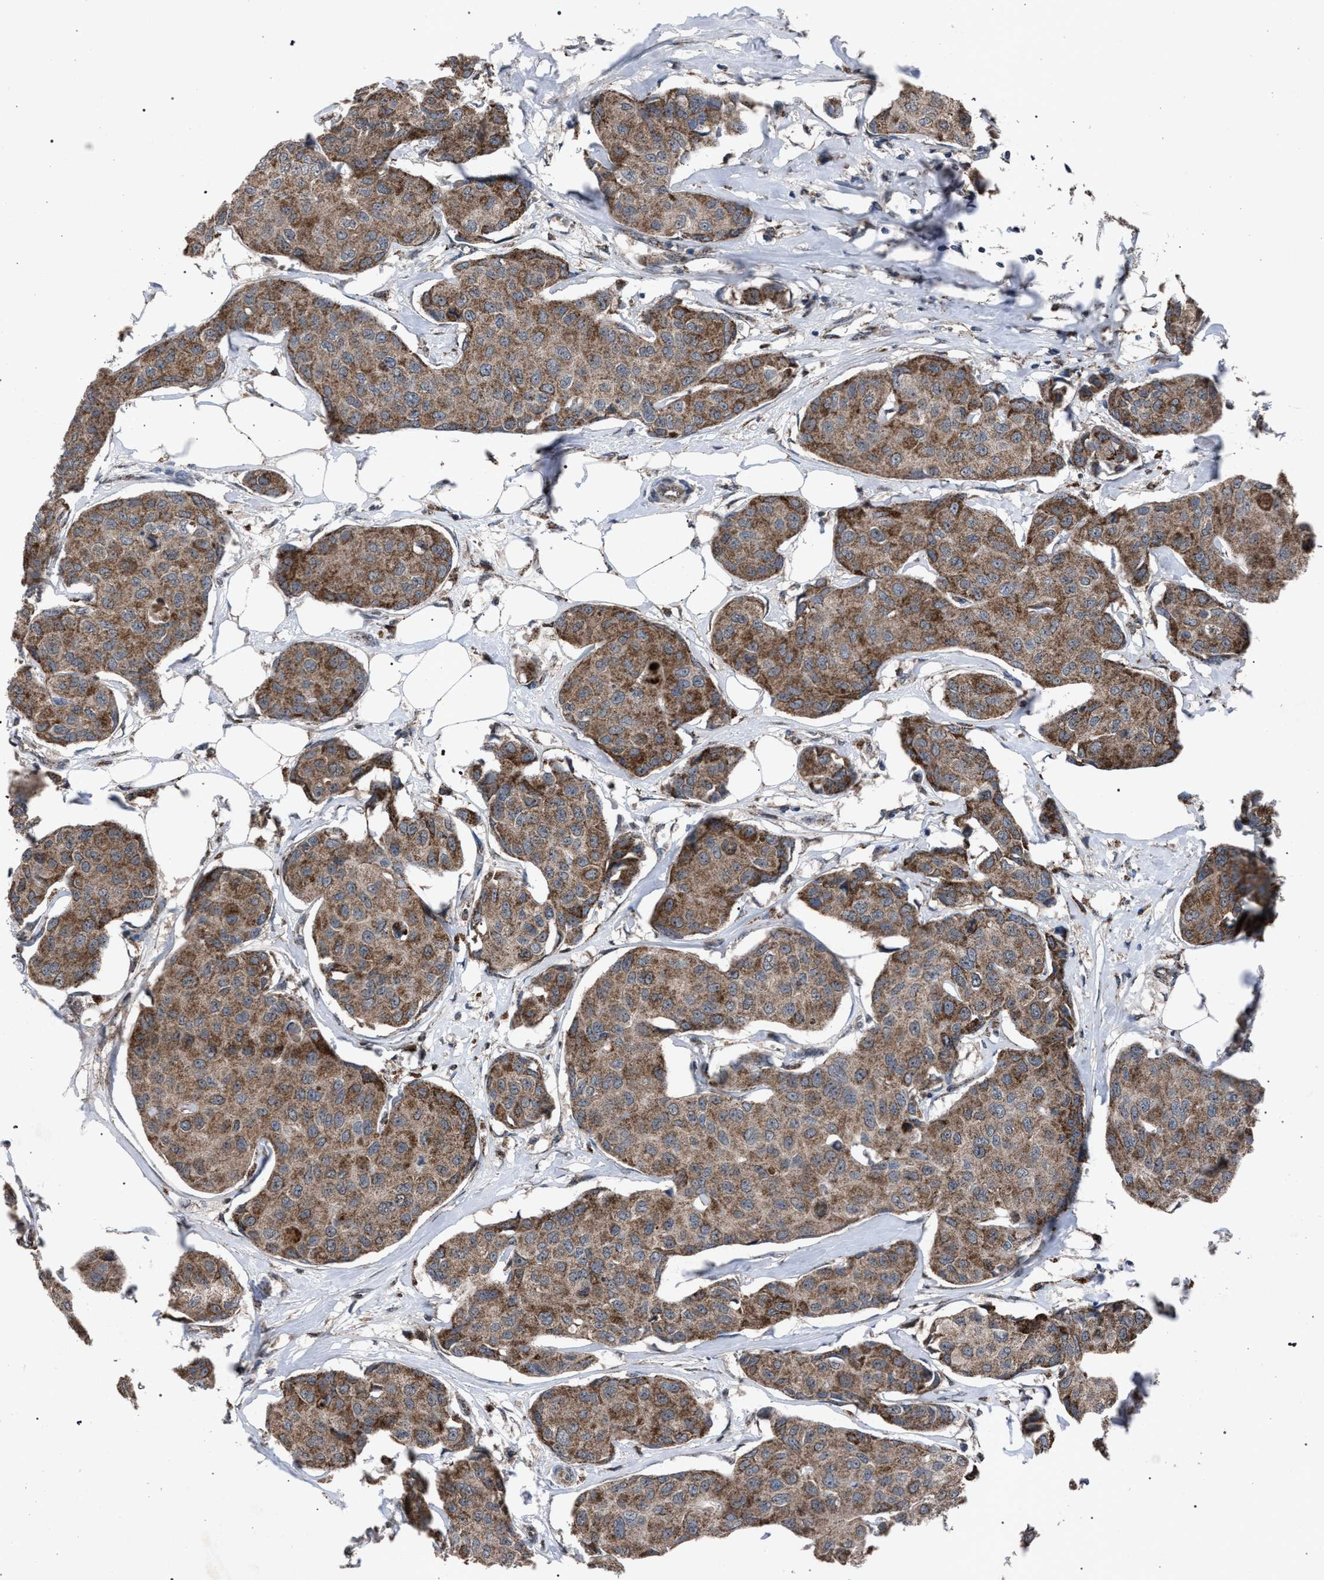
{"staining": {"intensity": "moderate", "quantity": ">75%", "location": "cytoplasmic/membranous"}, "tissue": "breast cancer", "cell_type": "Tumor cells", "image_type": "cancer", "snomed": [{"axis": "morphology", "description": "Duct carcinoma"}, {"axis": "topography", "description": "Breast"}], "caption": "This is an image of immunohistochemistry staining of breast cancer (invasive ductal carcinoma), which shows moderate expression in the cytoplasmic/membranous of tumor cells.", "gene": "HSD17B4", "patient": {"sex": "female", "age": 80}}